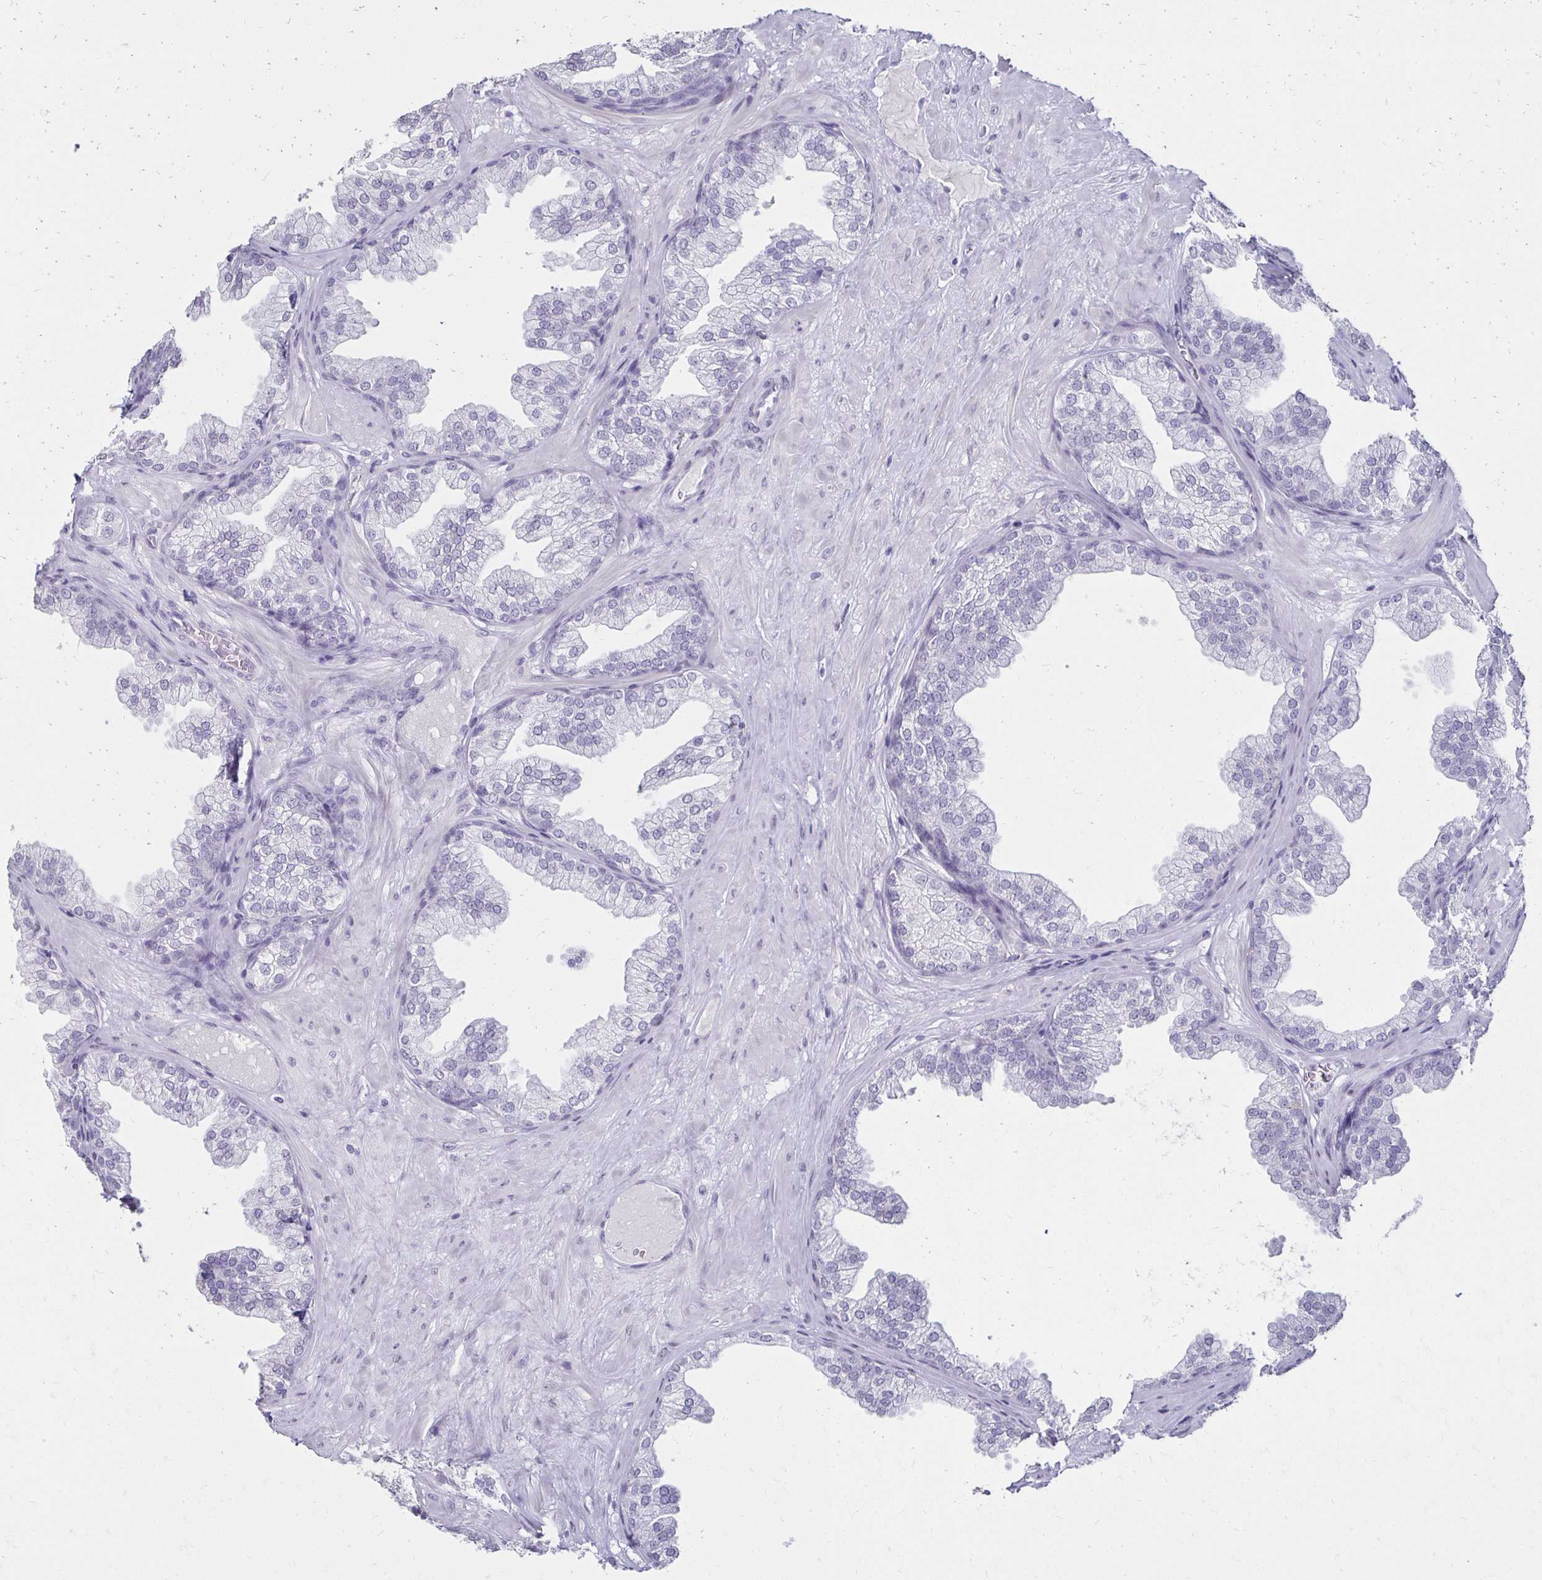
{"staining": {"intensity": "negative", "quantity": "none", "location": "none"}, "tissue": "prostate", "cell_type": "Glandular cells", "image_type": "normal", "snomed": [{"axis": "morphology", "description": "Normal tissue, NOS"}, {"axis": "topography", "description": "Prostate"}], "caption": "A photomicrograph of prostate stained for a protein shows no brown staining in glandular cells.", "gene": "TOMM34", "patient": {"sex": "male", "age": 37}}